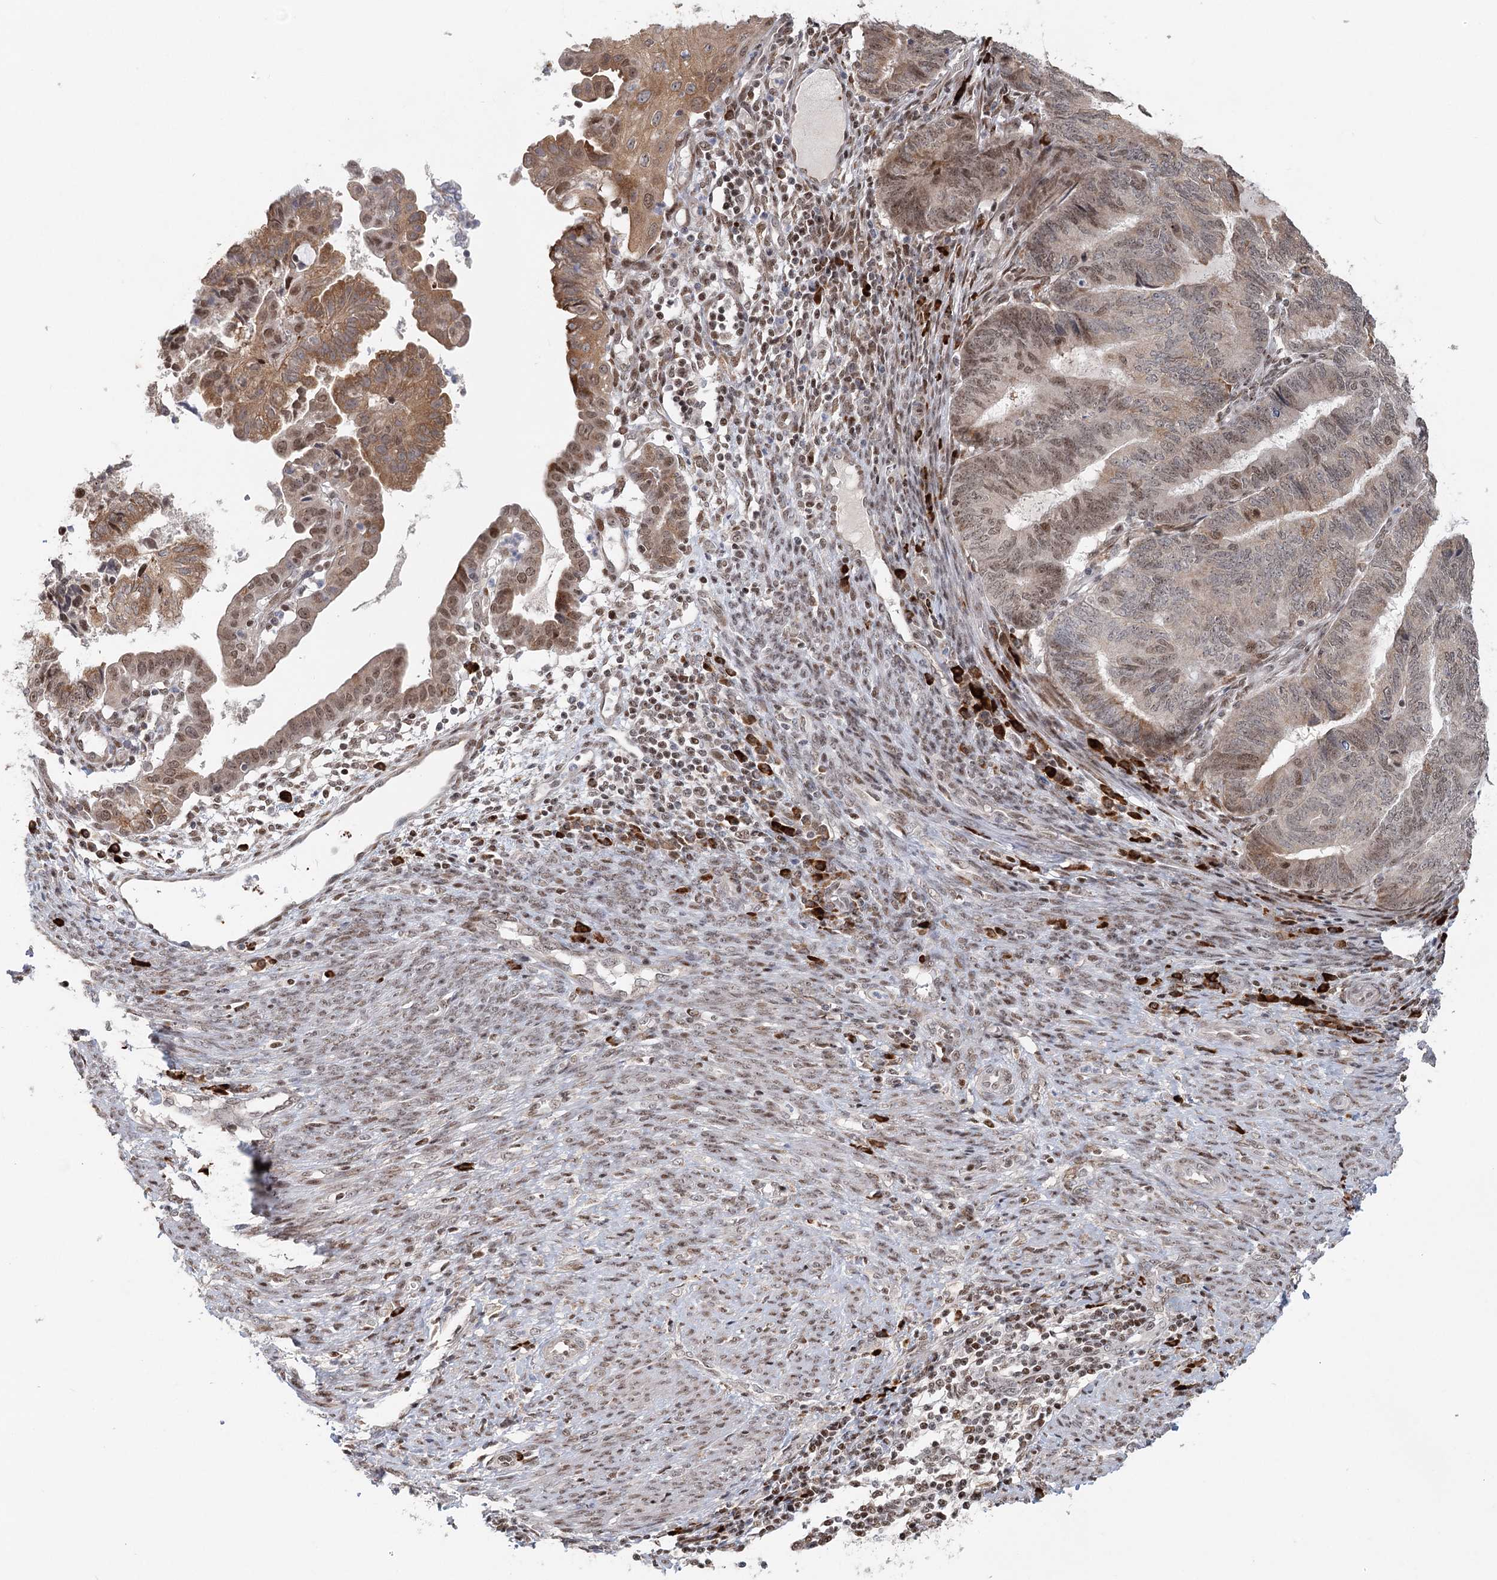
{"staining": {"intensity": "moderate", "quantity": ">75%", "location": "cytoplasmic/membranous,nuclear"}, "tissue": "endometrial cancer", "cell_type": "Tumor cells", "image_type": "cancer", "snomed": [{"axis": "morphology", "description": "Adenocarcinoma, NOS"}, {"axis": "topography", "description": "Uterus"}, {"axis": "topography", "description": "Endometrium"}], "caption": "Endometrial adenocarcinoma stained with DAB IHC reveals medium levels of moderate cytoplasmic/membranous and nuclear staining in approximately >75% of tumor cells.", "gene": "BNIP5", "patient": {"sex": "female", "age": 70}}